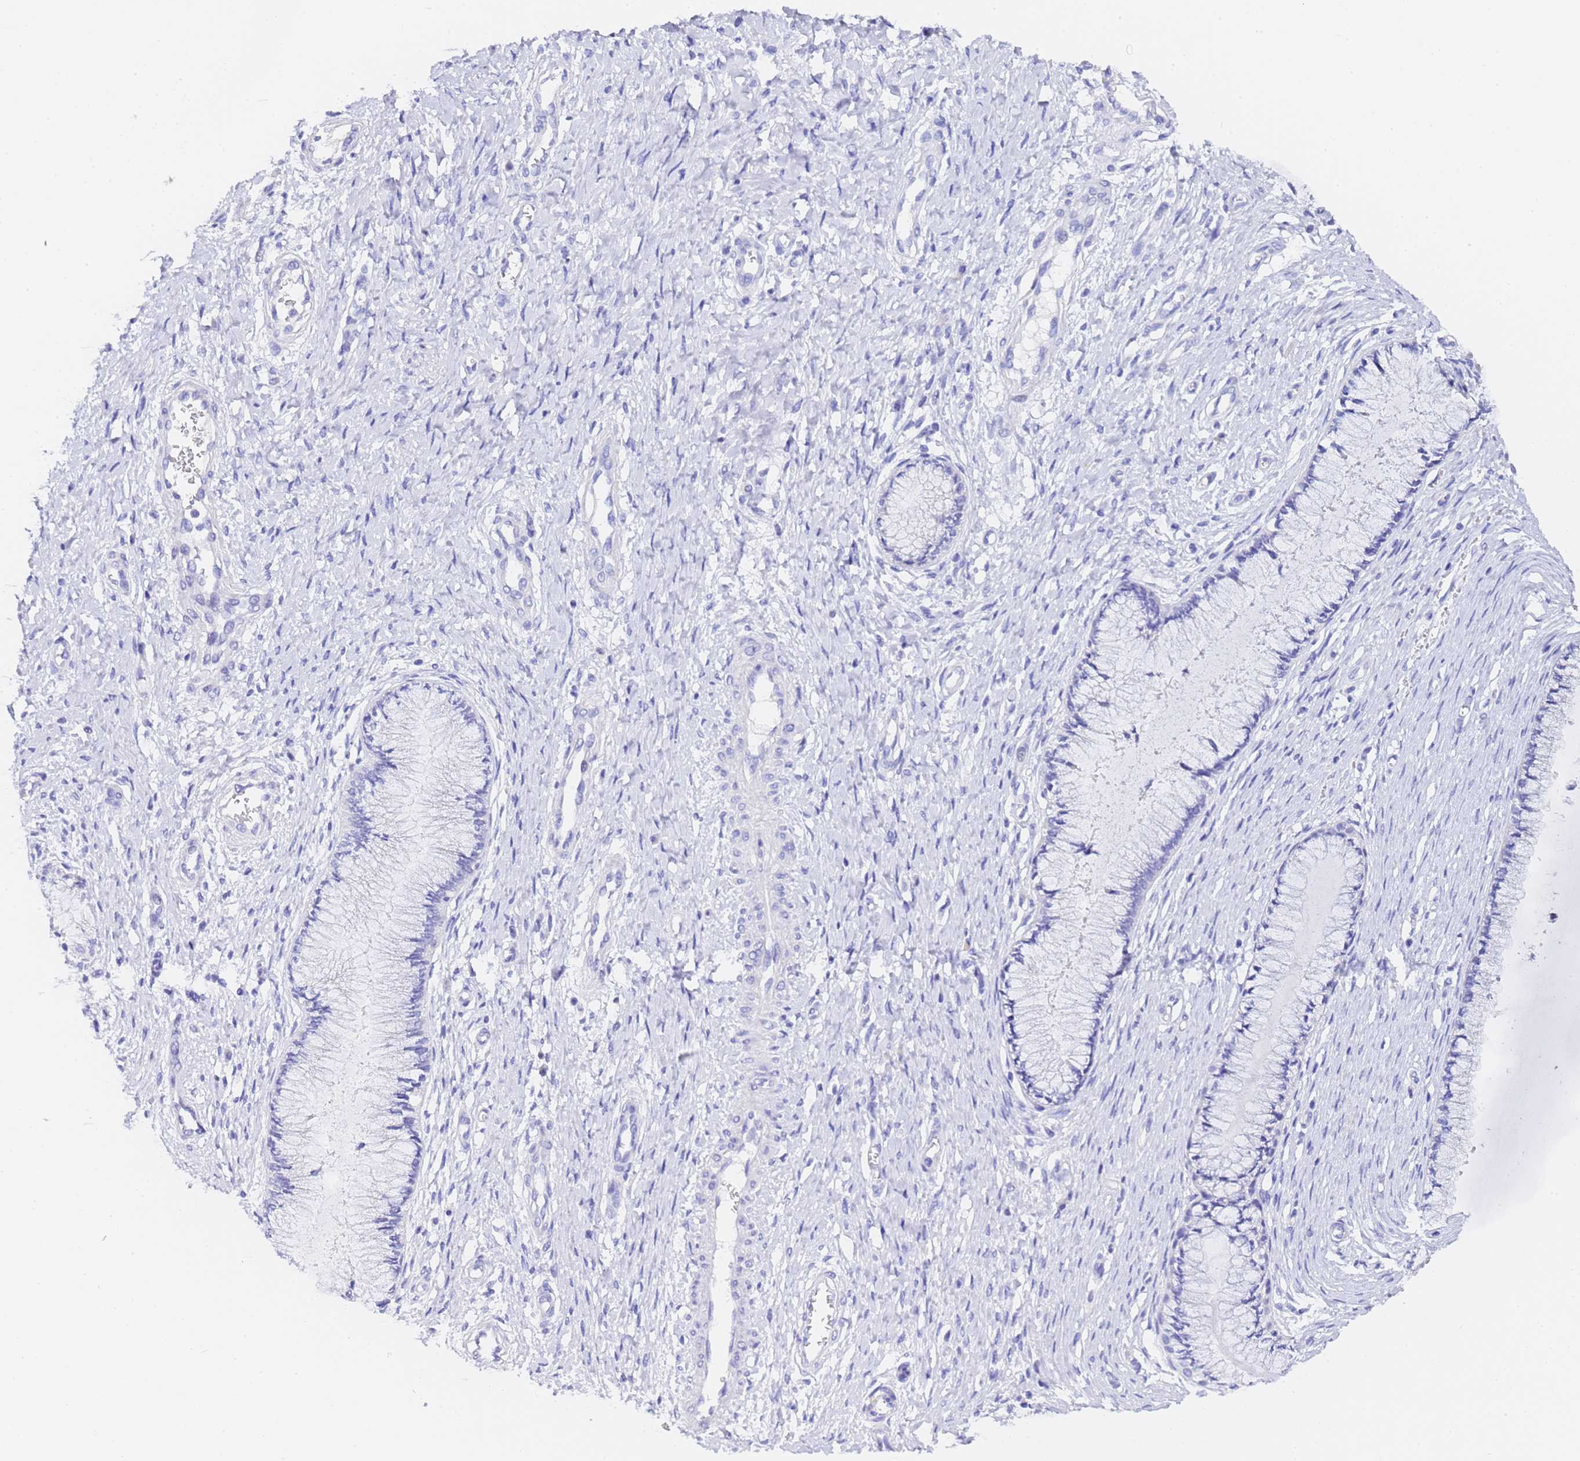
{"staining": {"intensity": "negative", "quantity": "none", "location": "none"}, "tissue": "cervix", "cell_type": "Glandular cells", "image_type": "normal", "snomed": [{"axis": "morphology", "description": "Normal tissue, NOS"}, {"axis": "topography", "description": "Cervix"}], "caption": "This is an IHC image of unremarkable cervix. There is no positivity in glandular cells.", "gene": "GABRA1", "patient": {"sex": "female", "age": 55}}